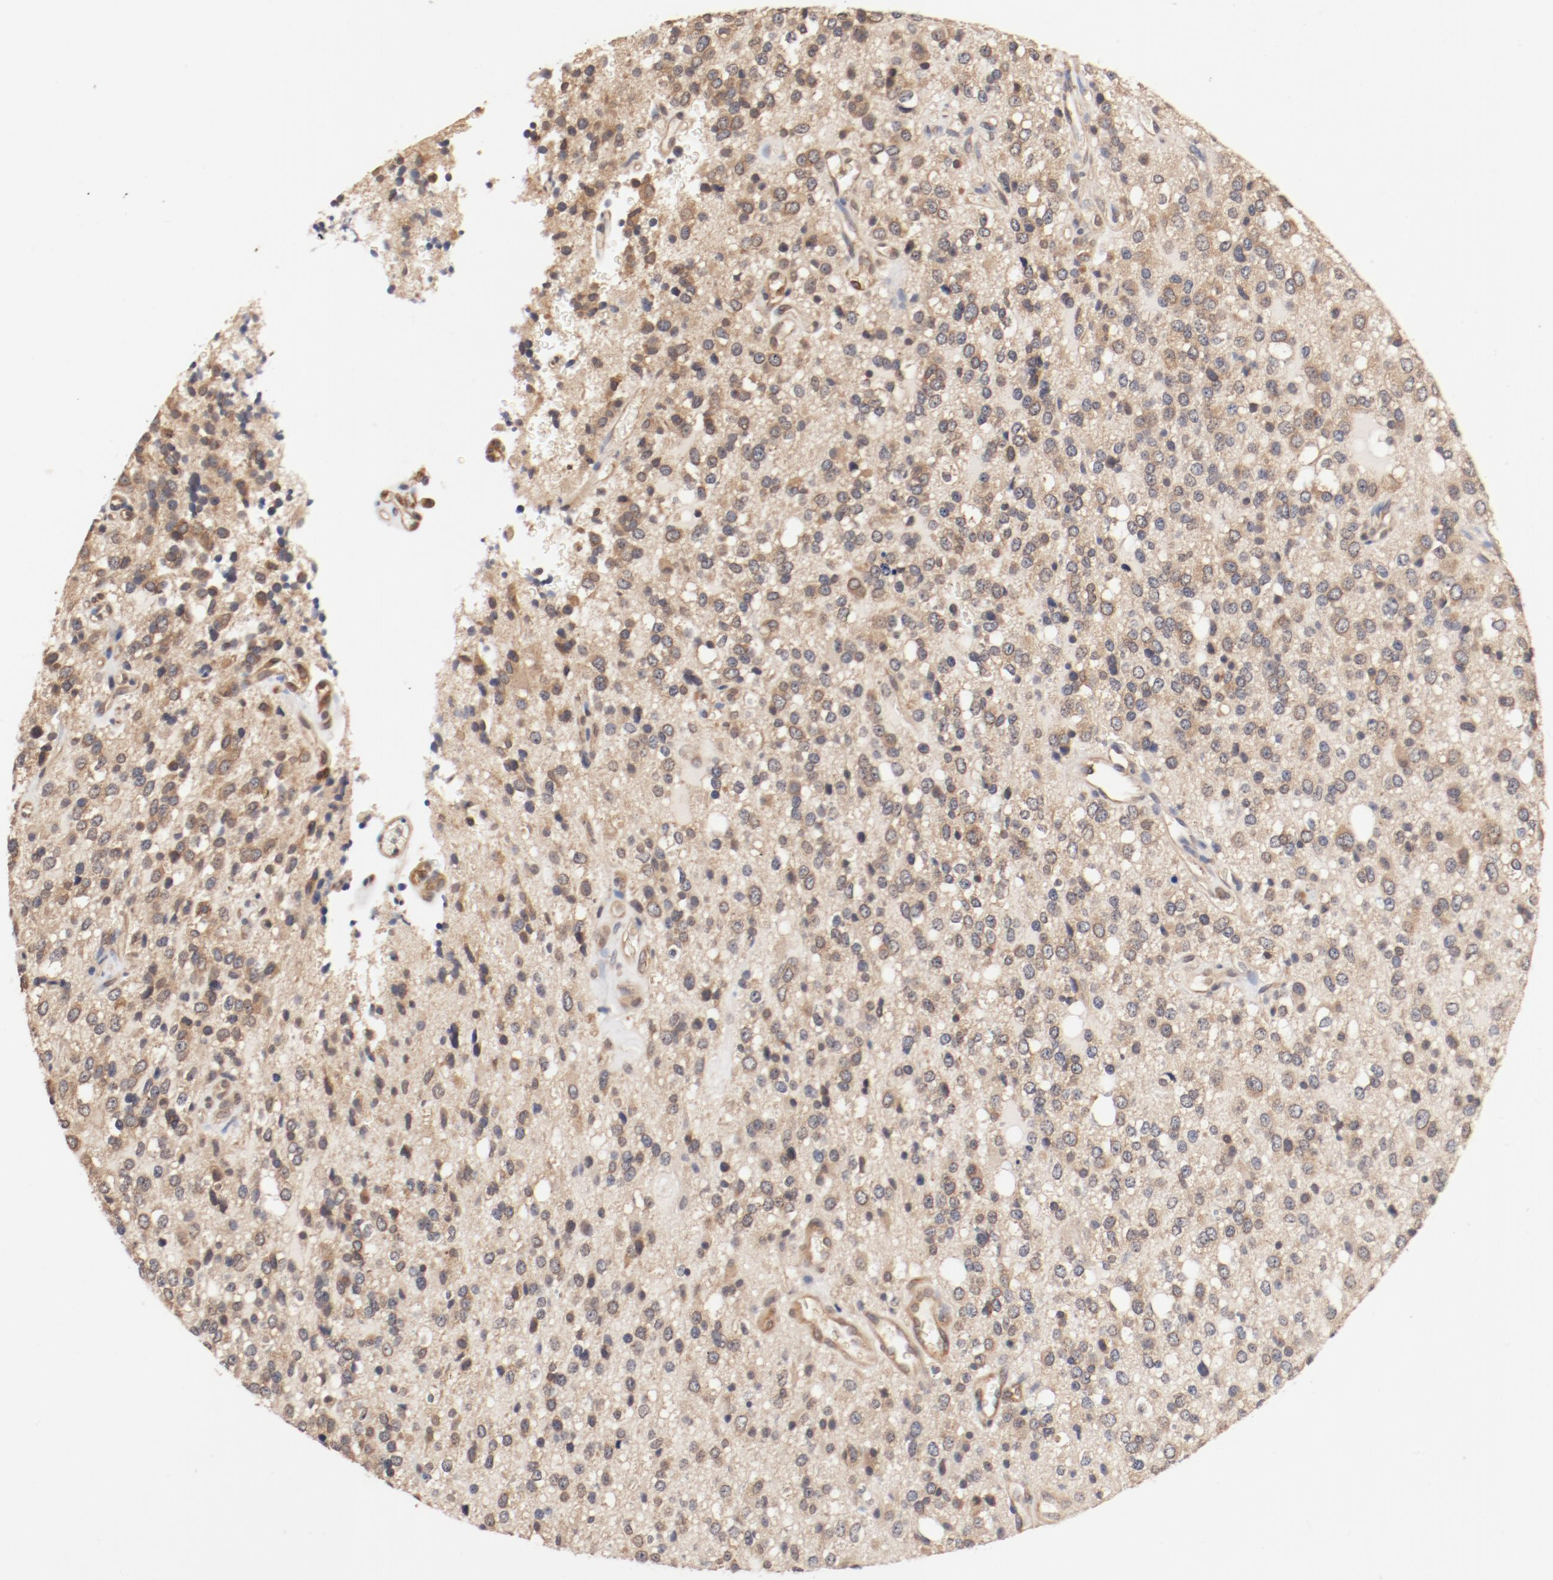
{"staining": {"intensity": "weak", "quantity": "25%-75%", "location": "cytoplasmic/membranous"}, "tissue": "glioma", "cell_type": "Tumor cells", "image_type": "cancer", "snomed": [{"axis": "morphology", "description": "Glioma, malignant, High grade"}, {"axis": "topography", "description": "Brain"}], "caption": "Glioma stained for a protein demonstrates weak cytoplasmic/membranous positivity in tumor cells.", "gene": "UBE2J1", "patient": {"sex": "male", "age": 47}}